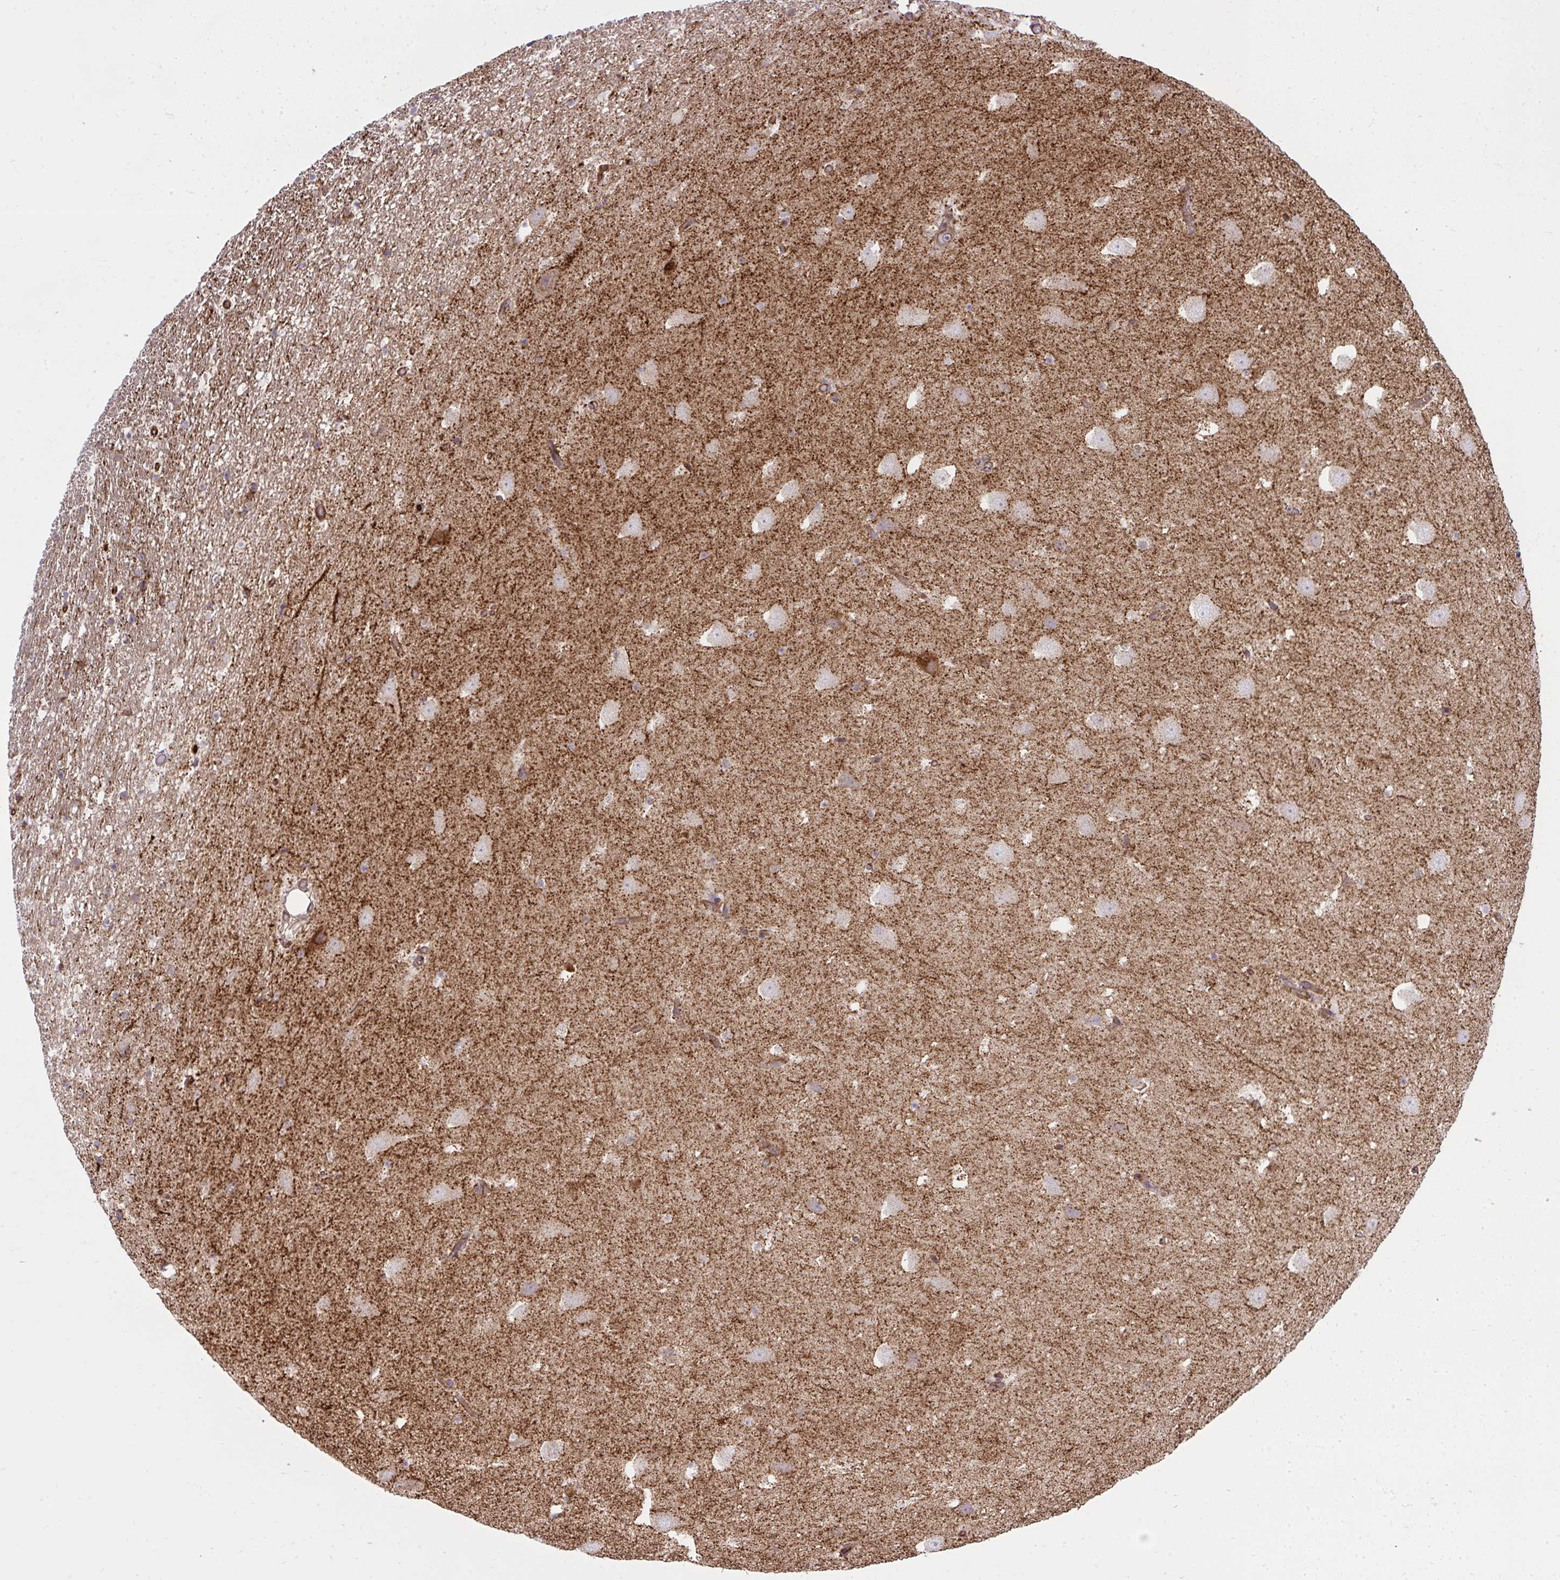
{"staining": {"intensity": "moderate", "quantity": "<25%", "location": "cytoplasmic/membranous"}, "tissue": "hippocampus", "cell_type": "Glial cells", "image_type": "normal", "snomed": [{"axis": "morphology", "description": "Normal tissue, NOS"}, {"axis": "topography", "description": "Hippocampus"}], "caption": "Moderate cytoplasmic/membranous staining is present in about <25% of glial cells in unremarkable hippocampus.", "gene": "NMNAT3", "patient": {"sex": "female", "age": 42}}